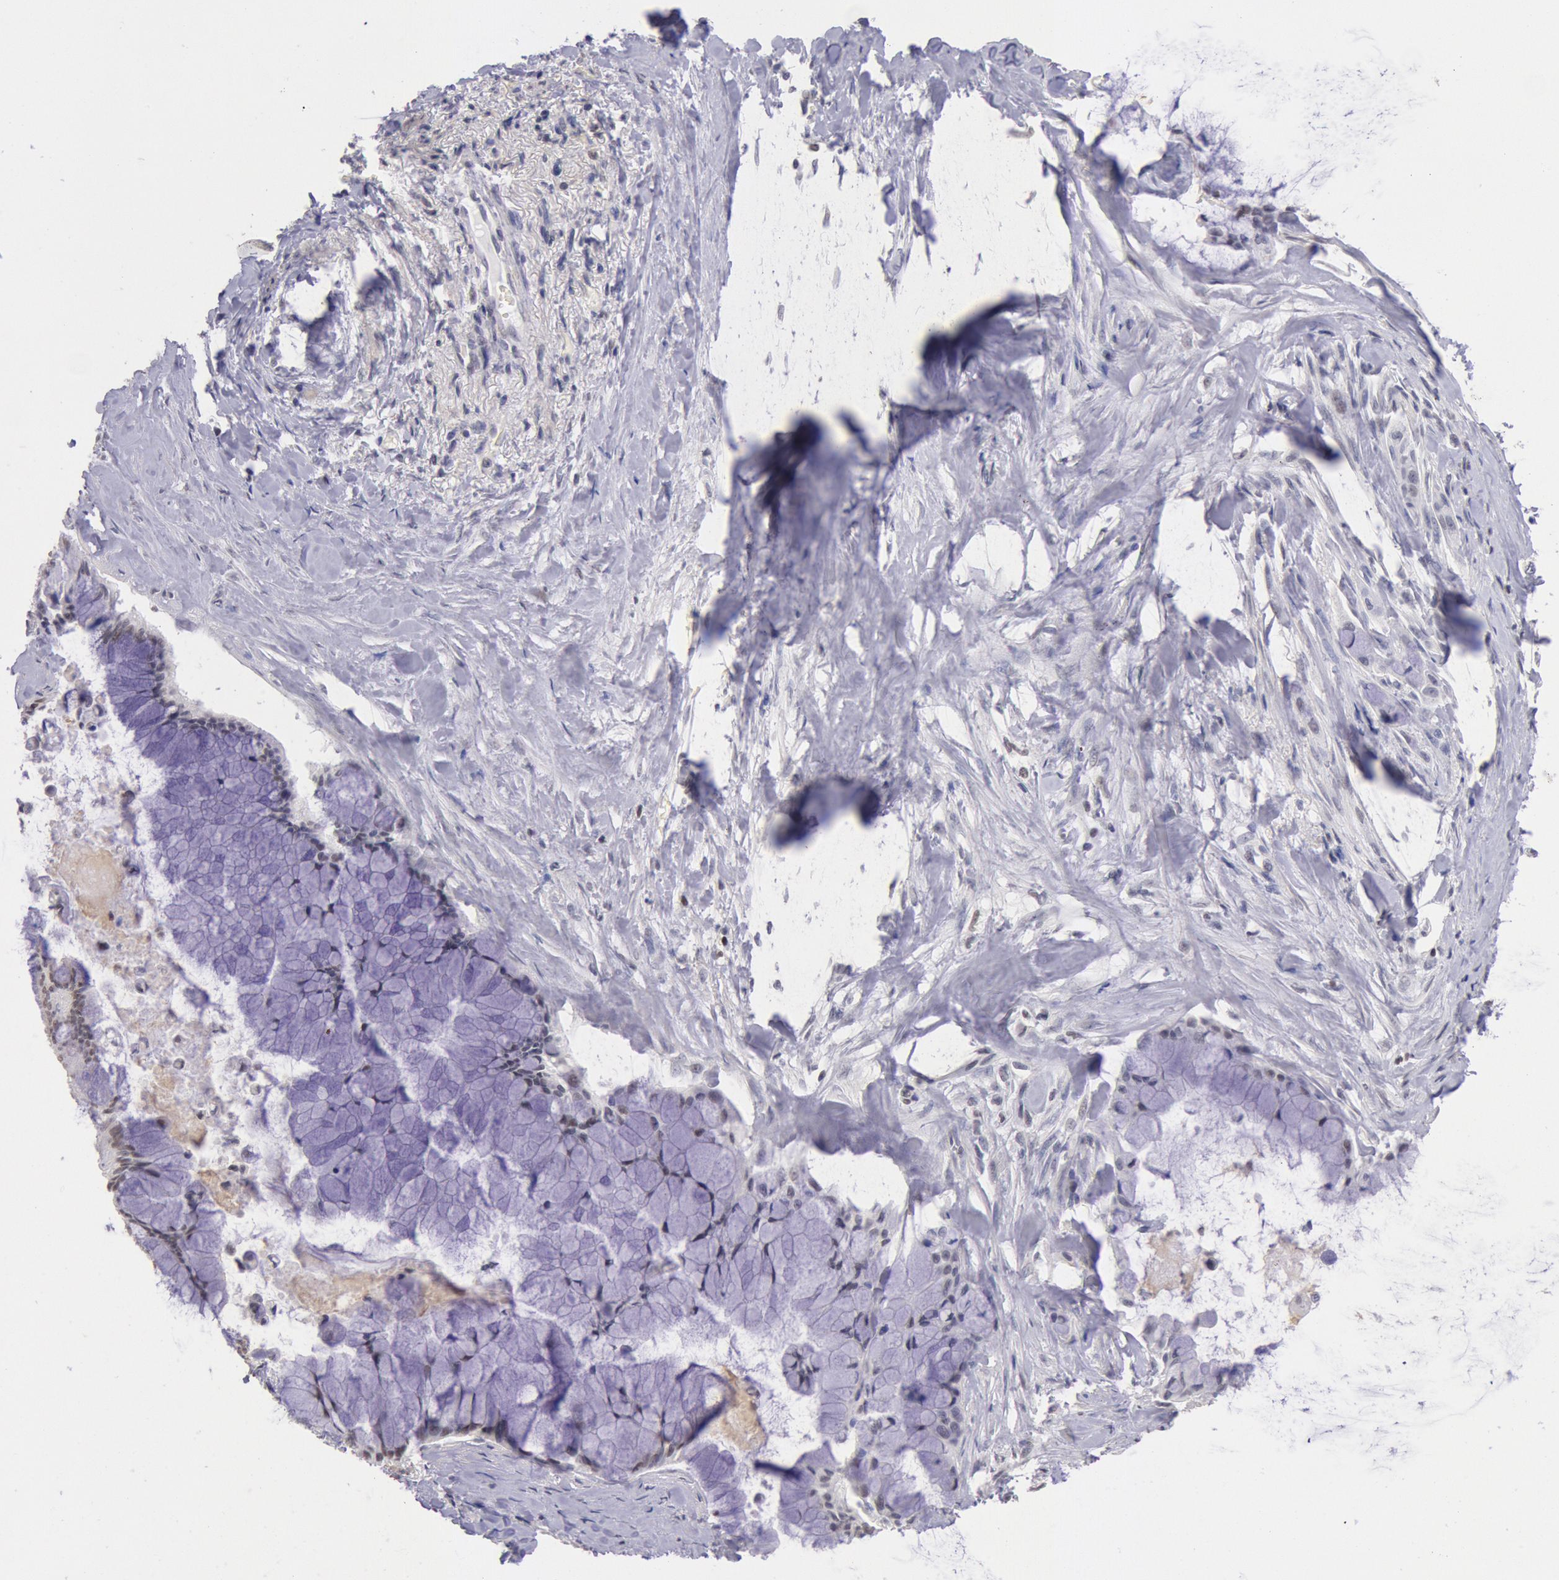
{"staining": {"intensity": "weak", "quantity": "25%-75%", "location": "nuclear"}, "tissue": "pancreatic cancer", "cell_type": "Tumor cells", "image_type": "cancer", "snomed": [{"axis": "morphology", "description": "Adenocarcinoma, NOS"}, {"axis": "topography", "description": "Pancreas"}], "caption": "This is an image of immunohistochemistry staining of adenocarcinoma (pancreatic), which shows weak expression in the nuclear of tumor cells.", "gene": "MYH7", "patient": {"sex": "male", "age": 59}}